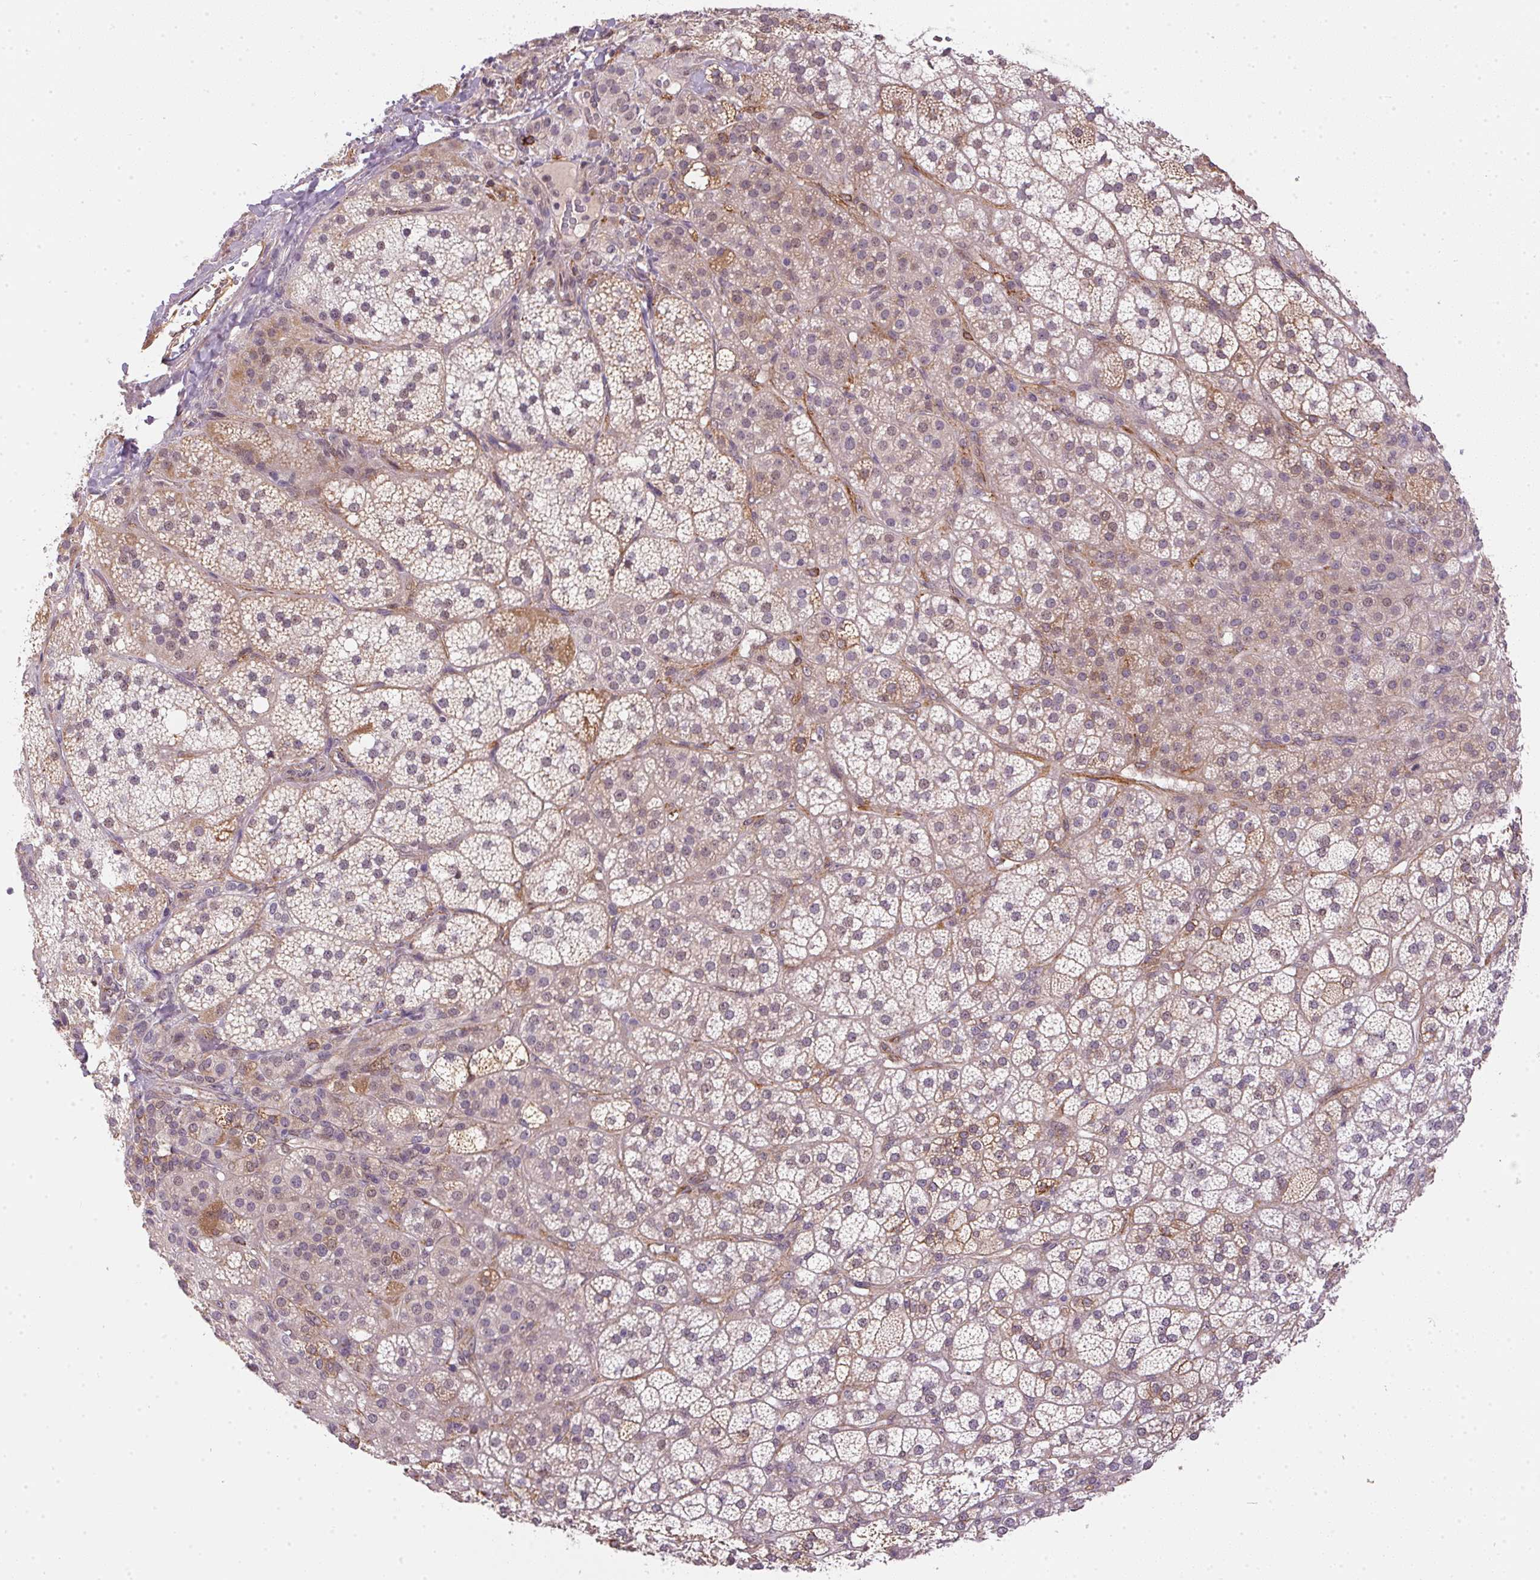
{"staining": {"intensity": "weak", "quantity": "<25%", "location": "cytoplasmic/membranous"}, "tissue": "adrenal gland", "cell_type": "Glandular cells", "image_type": "normal", "snomed": [{"axis": "morphology", "description": "Normal tissue, NOS"}, {"axis": "topography", "description": "Adrenal gland"}], "caption": "Immunohistochemistry (IHC) photomicrograph of benign human adrenal gland stained for a protein (brown), which reveals no expression in glandular cells. Brightfield microscopy of immunohistochemistry (IHC) stained with DAB (3,3'-diaminobenzidine) (brown) and hematoxylin (blue), captured at high magnification.", "gene": "CFAP92", "patient": {"sex": "female", "age": 60}}